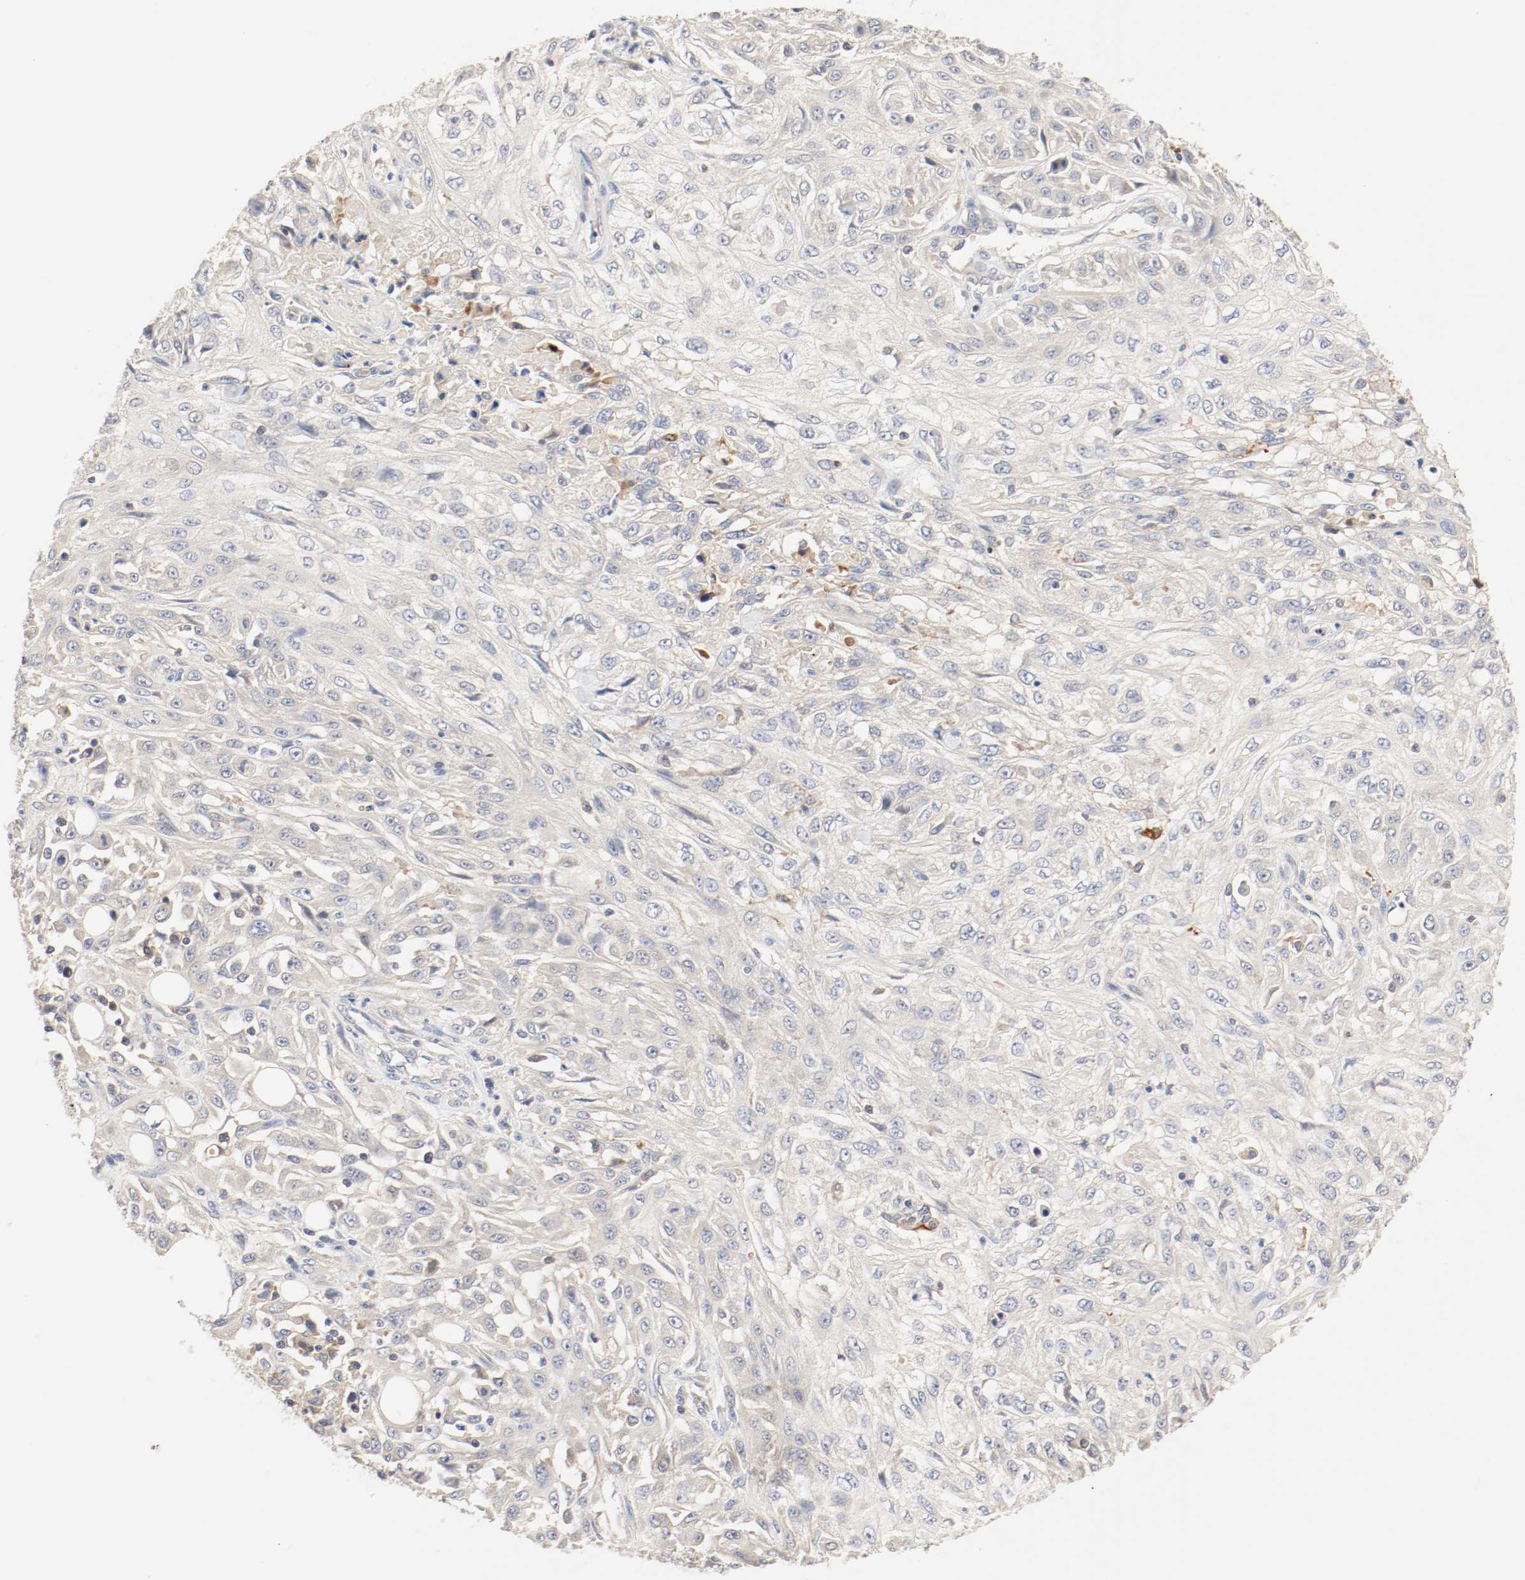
{"staining": {"intensity": "weak", "quantity": "<25%", "location": "cytoplasmic/membranous"}, "tissue": "skin cancer", "cell_type": "Tumor cells", "image_type": "cancer", "snomed": [{"axis": "morphology", "description": "Squamous cell carcinoma, NOS"}, {"axis": "topography", "description": "Skin"}], "caption": "High power microscopy image of an IHC micrograph of squamous cell carcinoma (skin), revealing no significant positivity in tumor cells. (Brightfield microscopy of DAB (3,3'-diaminobenzidine) immunohistochemistry at high magnification).", "gene": "GIT1", "patient": {"sex": "male", "age": 75}}